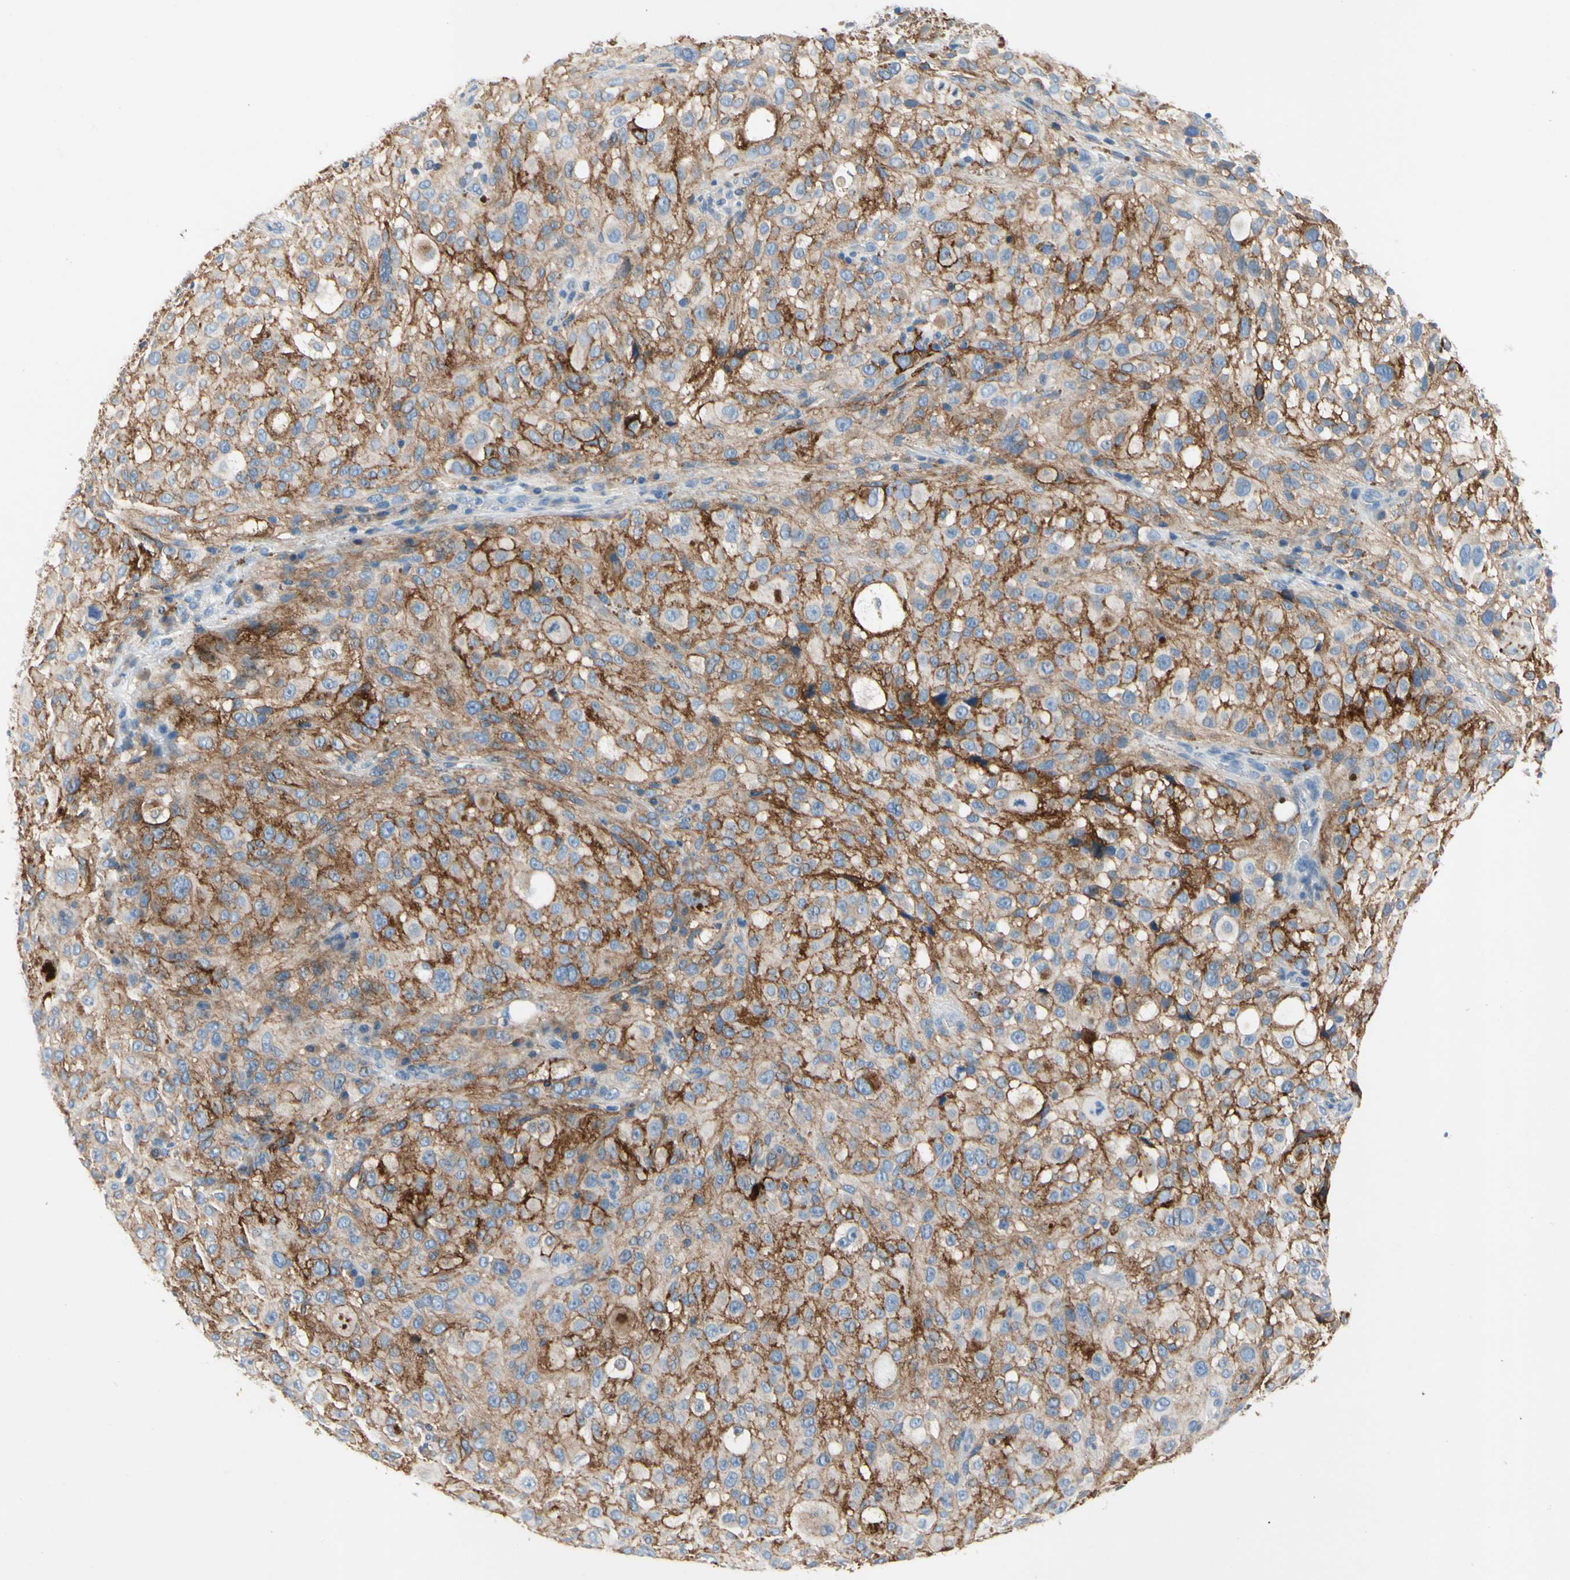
{"staining": {"intensity": "moderate", "quantity": ">75%", "location": "cytoplasmic/membranous"}, "tissue": "melanoma", "cell_type": "Tumor cells", "image_type": "cancer", "snomed": [{"axis": "morphology", "description": "Necrosis, NOS"}, {"axis": "morphology", "description": "Malignant melanoma, NOS"}, {"axis": "topography", "description": "Skin"}], "caption": "Melanoma stained with DAB IHC exhibits medium levels of moderate cytoplasmic/membranous staining in about >75% of tumor cells.", "gene": "CA14", "patient": {"sex": "female", "age": 87}}